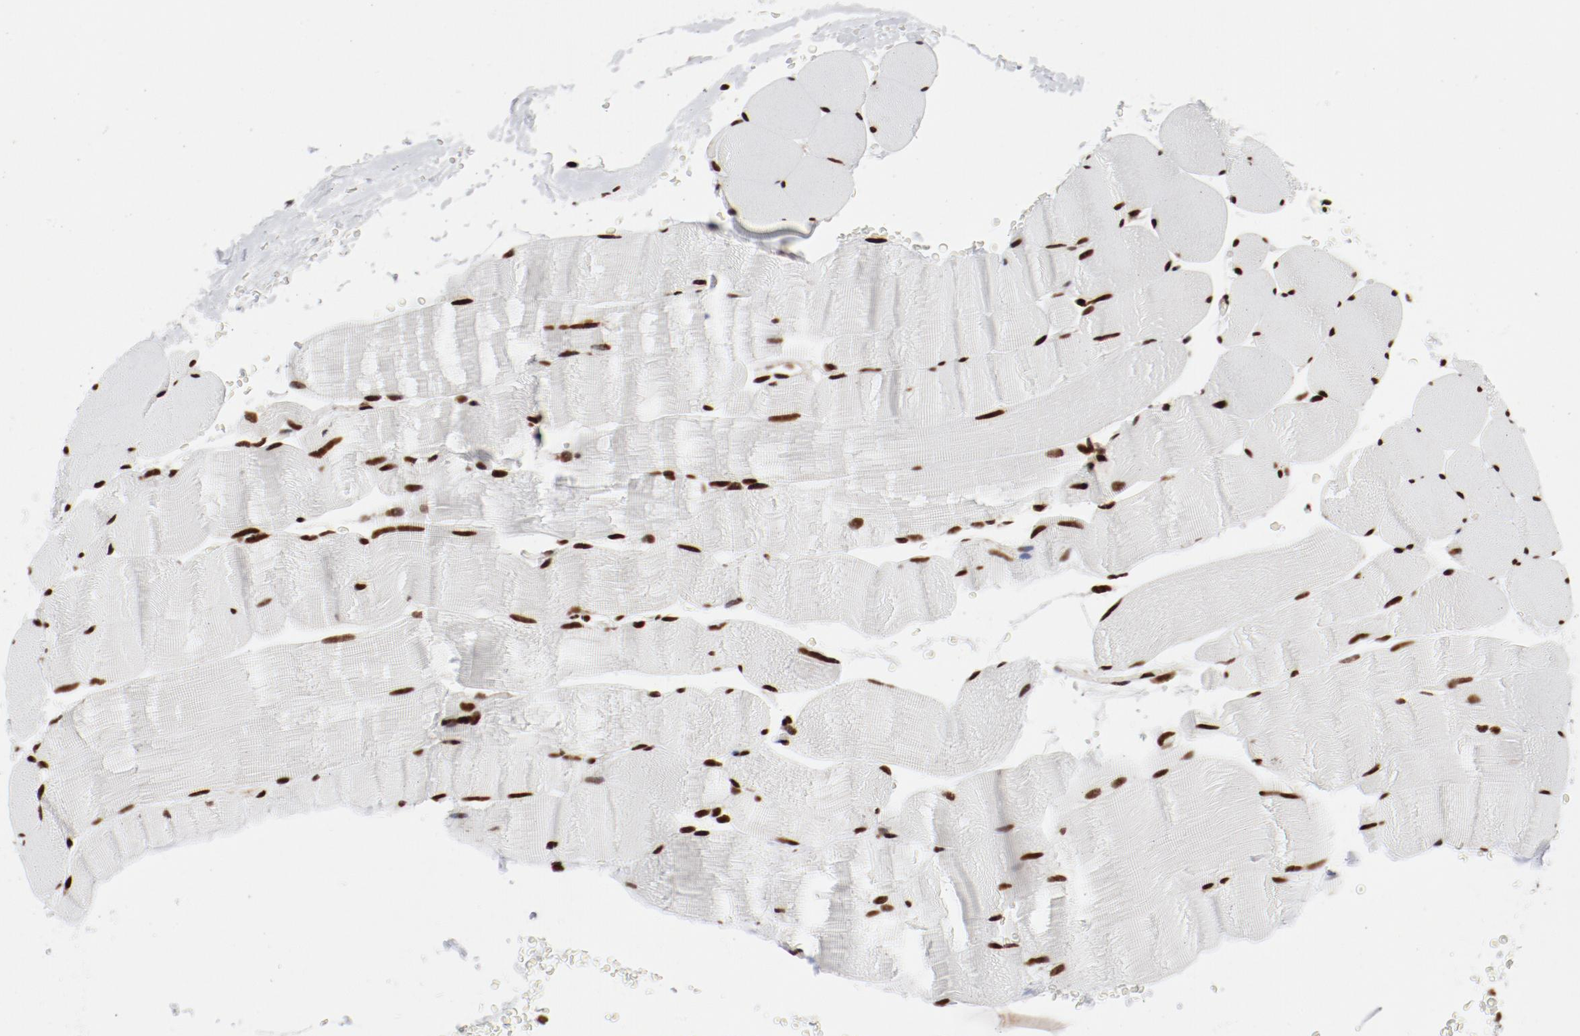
{"staining": {"intensity": "strong", "quantity": ">75%", "location": "nuclear"}, "tissue": "skeletal muscle", "cell_type": "Myocytes", "image_type": "normal", "snomed": [{"axis": "morphology", "description": "Normal tissue, NOS"}, {"axis": "topography", "description": "Skeletal muscle"}], "caption": "Normal skeletal muscle was stained to show a protein in brown. There is high levels of strong nuclear staining in about >75% of myocytes. The staining was performed using DAB to visualize the protein expression in brown, while the nuclei were stained in blue with hematoxylin (Magnification: 20x).", "gene": "NFYB", "patient": {"sex": "male", "age": 62}}